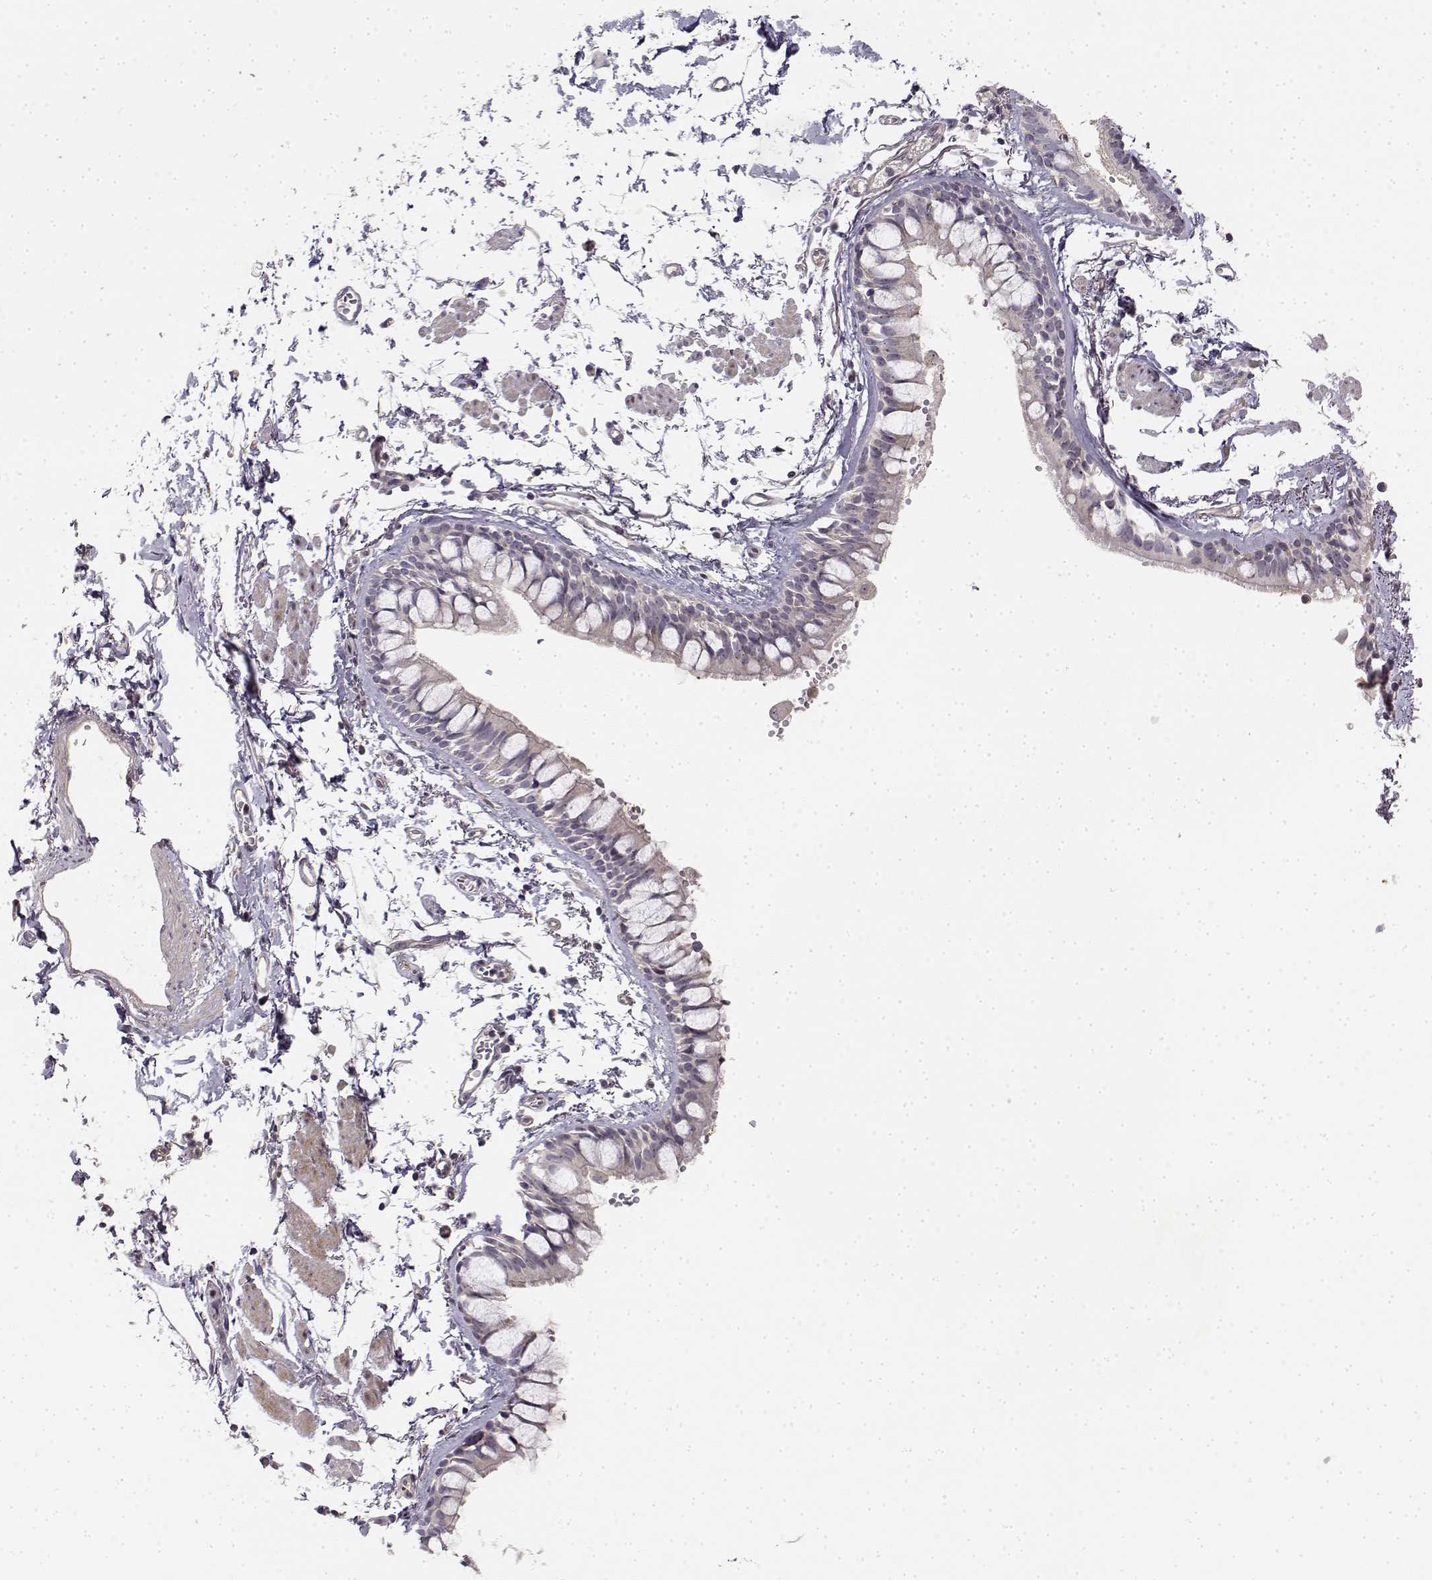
{"staining": {"intensity": "negative", "quantity": "none", "location": "none"}, "tissue": "bronchus", "cell_type": "Respiratory epithelial cells", "image_type": "normal", "snomed": [{"axis": "morphology", "description": "Normal tissue, NOS"}, {"axis": "topography", "description": "Cartilage tissue"}, {"axis": "topography", "description": "Bronchus"}], "caption": "IHC of benign human bronchus displays no positivity in respiratory epithelial cells.", "gene": "MED12L", "patient": {"sex": "female", "age": 59}}